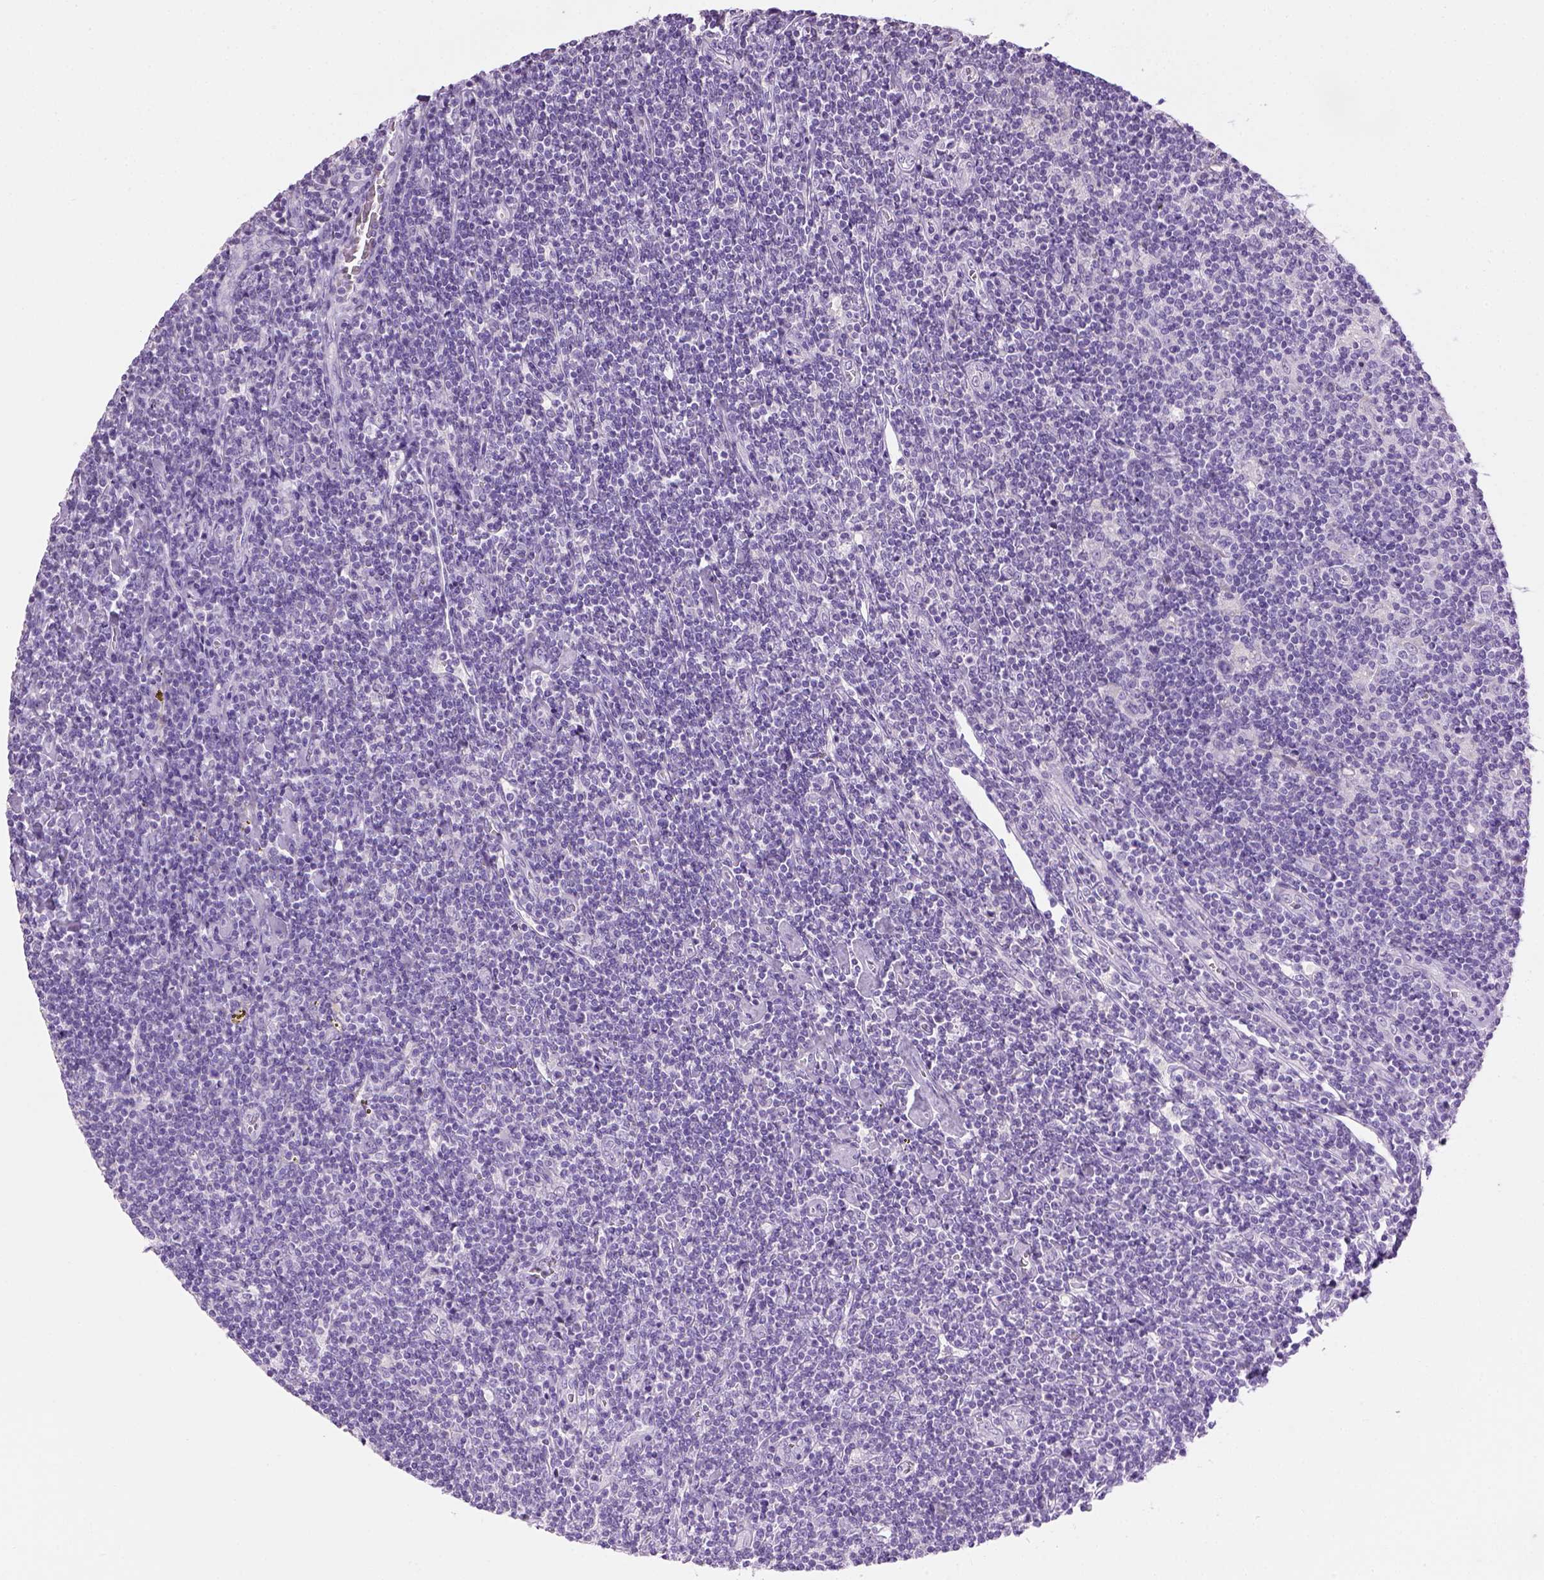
{"staining": {"intensity": "negative", "quantity": "none", "location": "none"}, "tissue": "lymphoma", "cell_type": "Tumor cells", "image_type": "cancer", "snomed": [{"axis": "morphology", "description": "Hodgkin's disease, NOS"}, {"axis": "topography", "description": "Lymph node"}], "caption": "Protein analysis of lymphoma exhibits no significant expression in tumor cells.", "gene": "CYP24A1", "patient": {"sex": "male", "age": 40}}